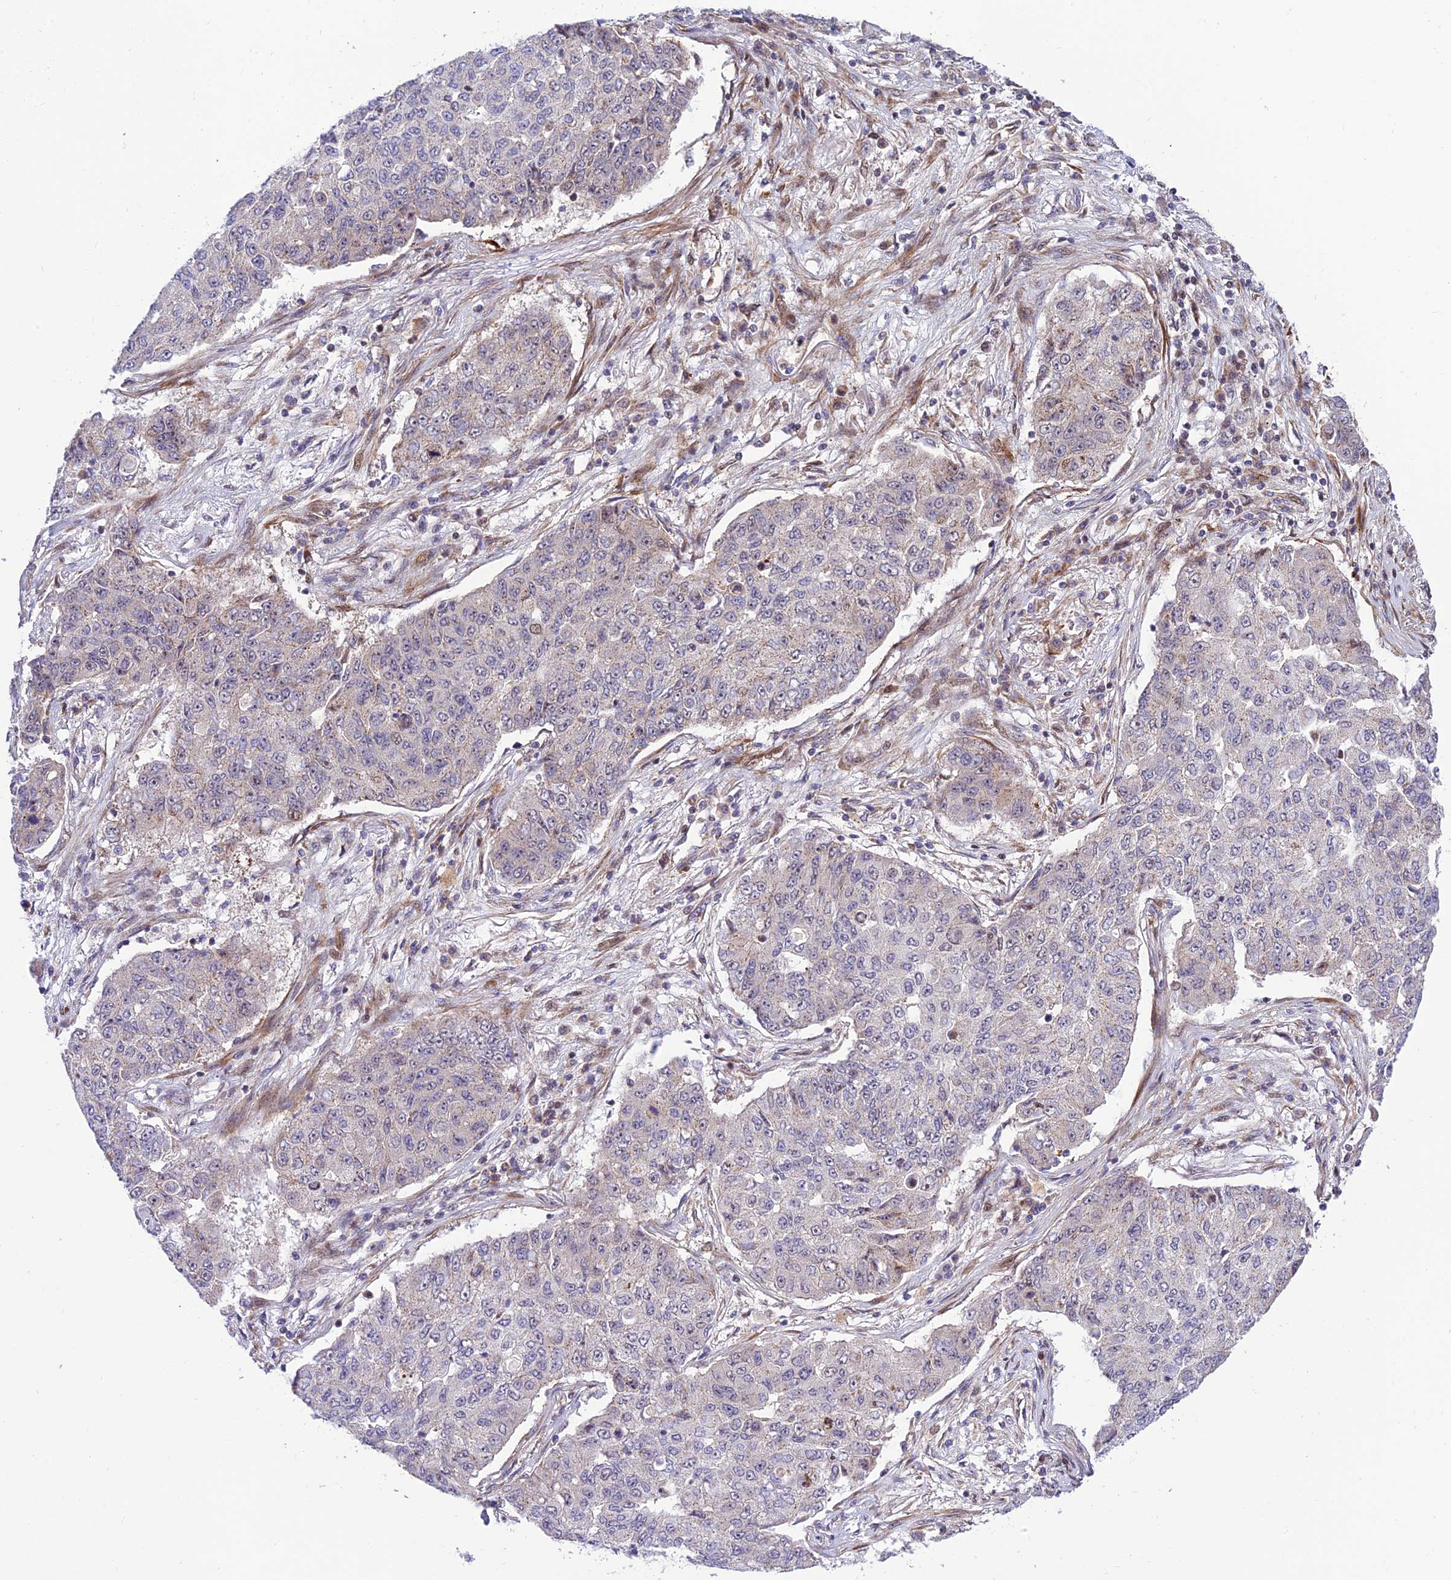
{"staining": {"intensity": "negative", "quantity": "none", "location": "none"}, "tissue": "lung cancer", "cell_type": "Tumor cells", "image_type": "cancer", "snomed": [{"axis": "morphology", "description": "Squamous cell carcinoma, NOS"}, {"axis": "topography", "description": "Lung"}], "caption": "Tumor cells are negative for brown protein staining in lung cancer (squamous cell carcinoma).", "gene": "KBTBD7", "patient": {"sex": "male", "age": 74}}